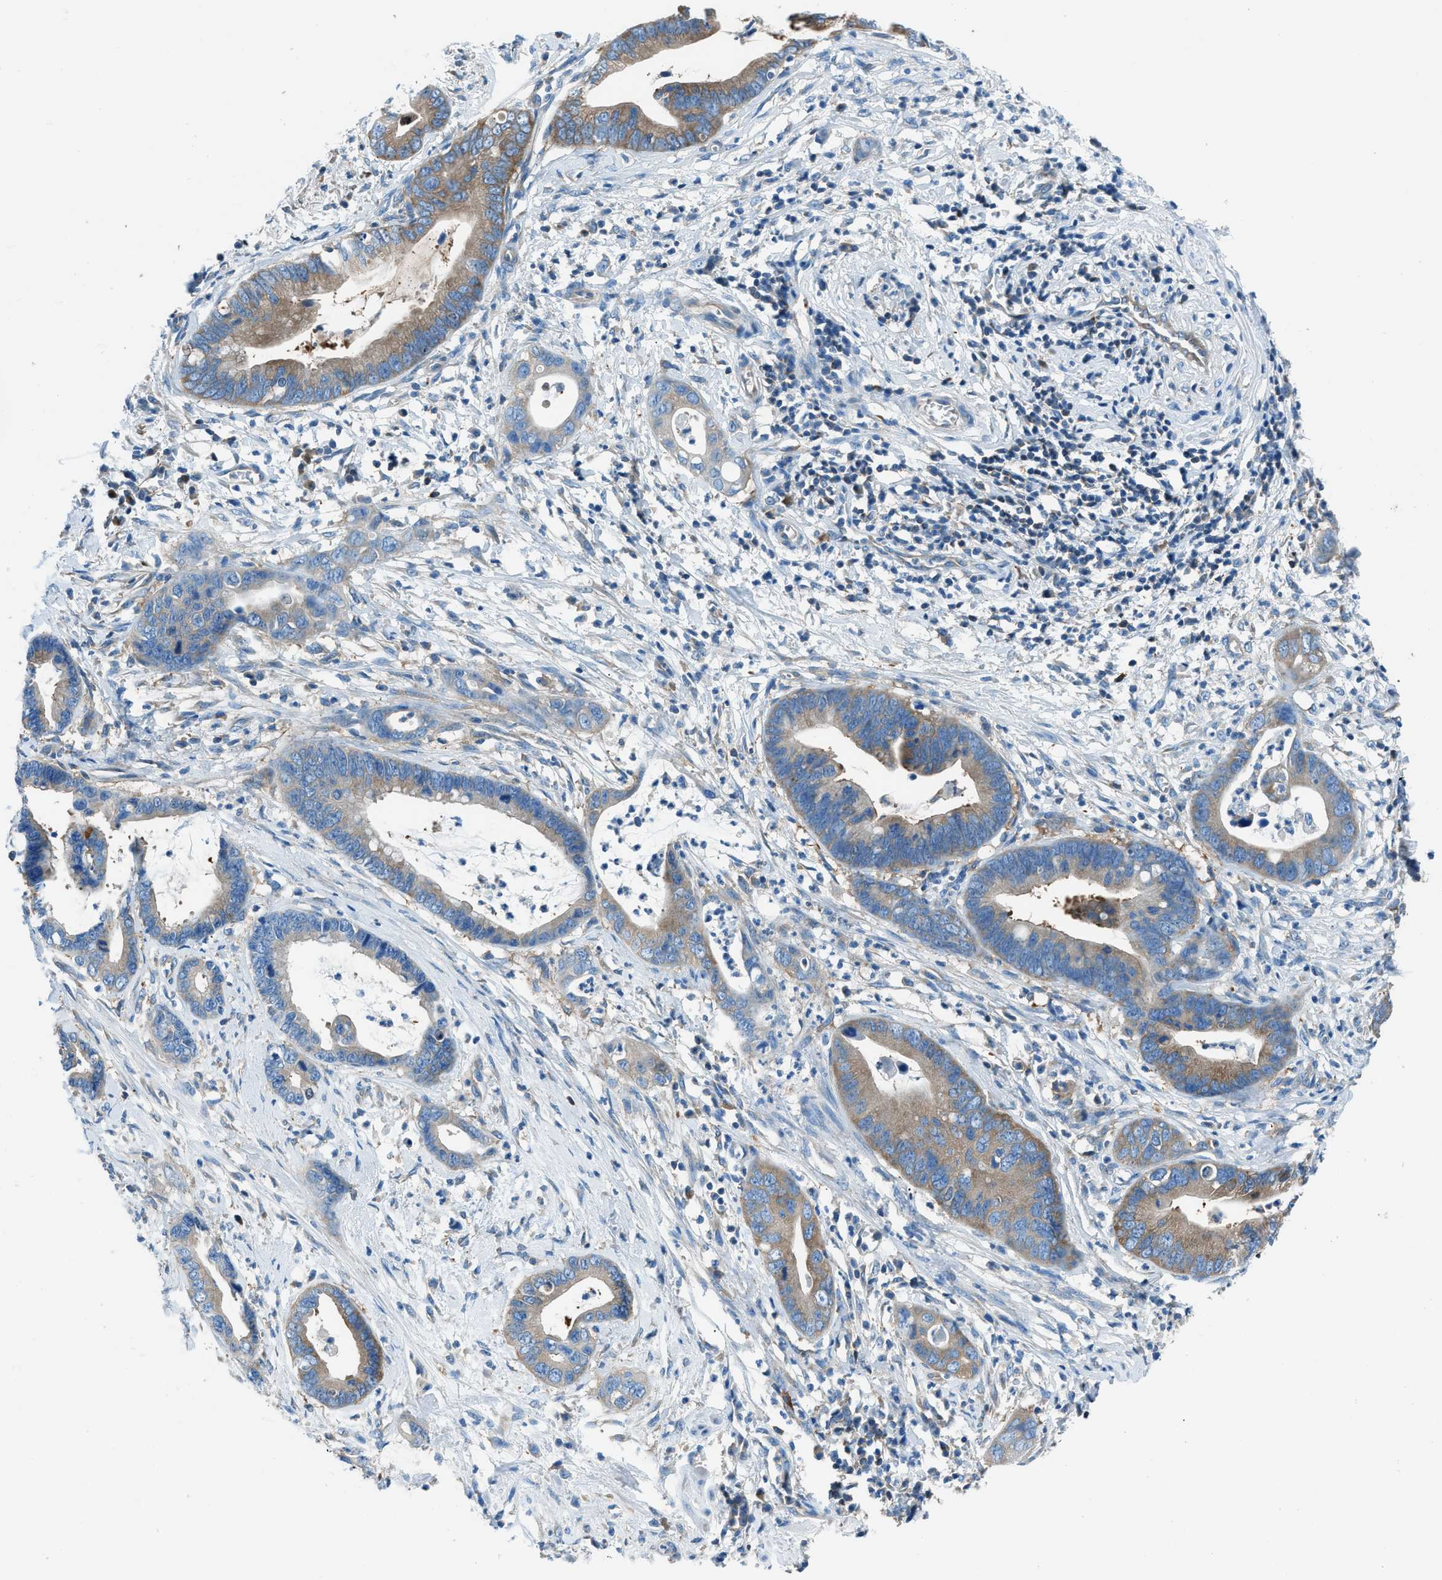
{"staining": {"intensity": "moderate", "quantity": "25%-75%", "location": "cytoplasmic/membranous"}, "tissue": "cervical cancer", "cell_type": "Tumor cells", "image_type": "cancer", "snomed": [{"axis": "morphology", "description": "Adenocarcinoma, NOS"}, {"axis": "topography", "description": "Cervix"}], "caption": "Immunohistochemistry (IHC) image of human cervical cancer (adenocarcinoma) stained for a protein (brown), which displays medium levels of moderate cytoplasmic/membranous positivity in about 25%-75% of tumor cells.", "gene": "SARS1", "patient": {"sex": "female", "age": 44}}